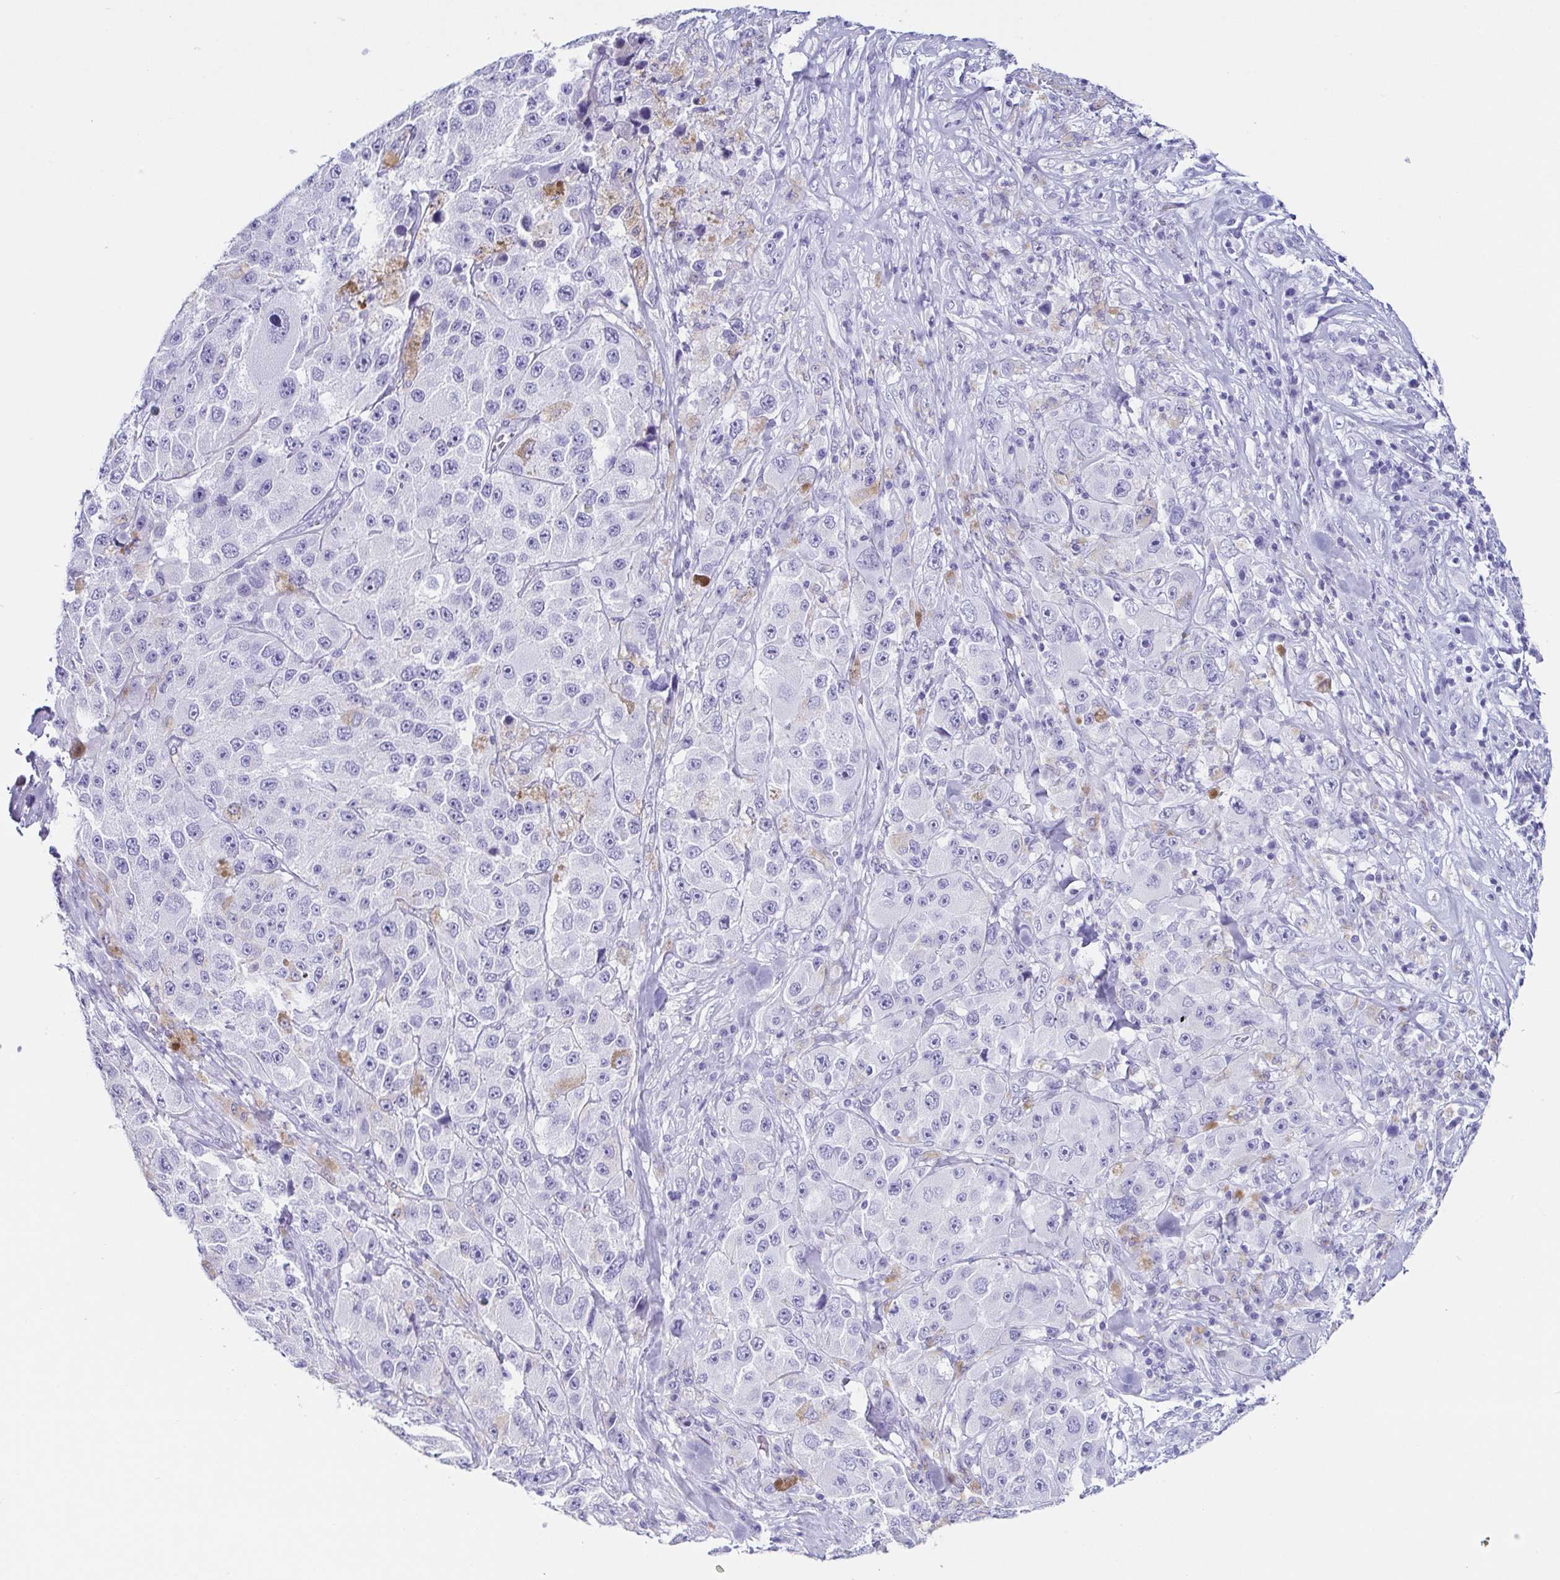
{"staining": {"intensity": "negative", "quantity": "none", "location": "none"}, "tissue": "melanoma", "cell_type": "Tumor cells", "image_type": "cancer", "snomed": [{"axis": "morphology", "description": "Malignant melanoma, Metastatic site"}, {"axis": "topography", "description": "Lymph node"}], "caption": "A high-resolution micrograph shows immunohistochemistry (IHC) staining of malignant melanoma (metastatic site), which shows no significant staining in tumor cells.", "gene": "CD164L2", "patient": {"sex": "male", "age": 62}}